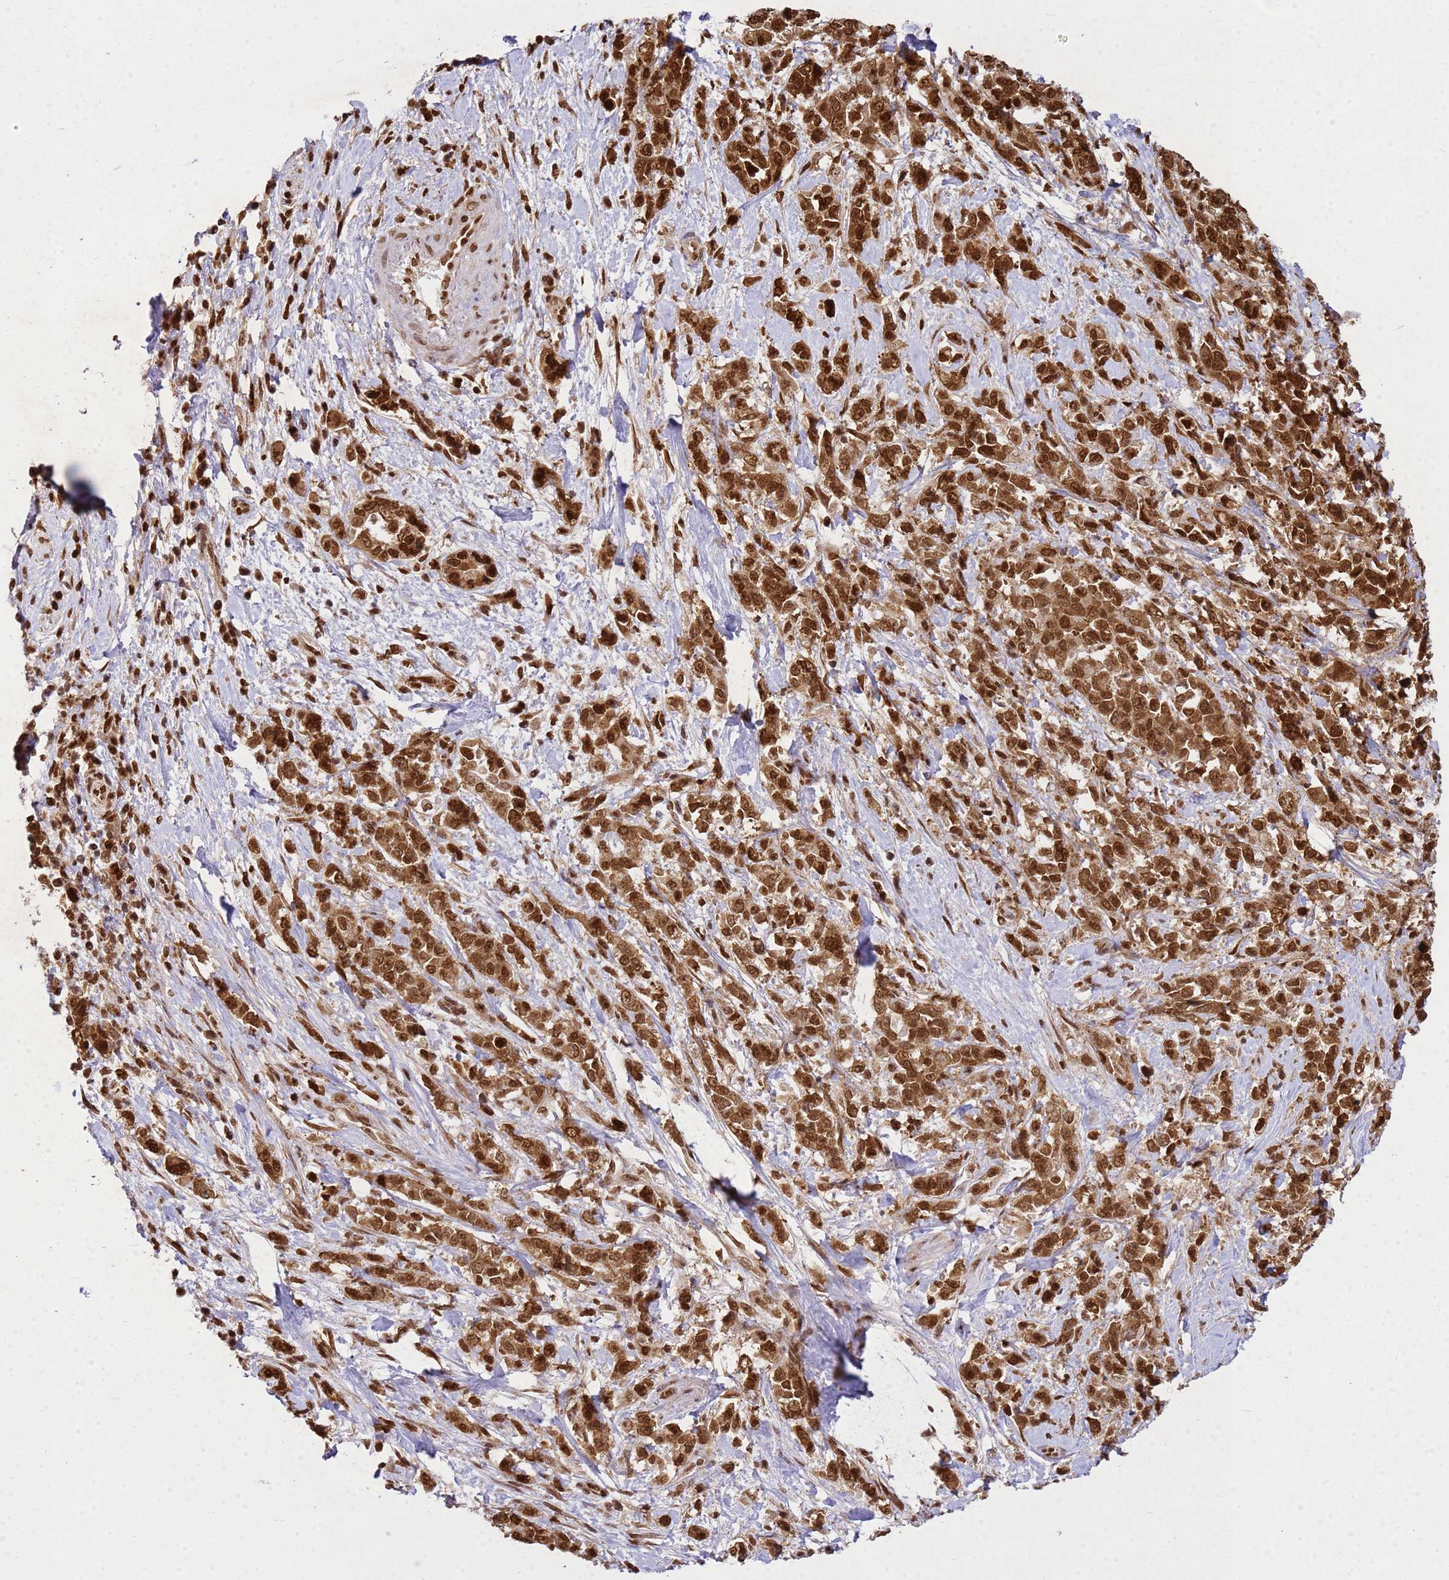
{"staining": {"intensity": "strong", "quantity": ">75%", "location": "nuclear"}, "tissue": "pancreatic cancer", "cell_type": "Tumor cells", "image_type": "cancer", "snomed": [{"axis": "morphology", "description": "Normal tissue, NOS"}, {"axis": "morphology", "description": "Adenocarcinoma, NOS"}, {"axis": "topography", "description": "Pancreas"}], "caption": "Immunohistochemistry (IHC) histopathology image of human pancreatic adenocarcinoma stained for a protein (brown), which reveals high levels of strong nuclear staining in approximately >75% of tumor cells.", "gene": "APEX1", "patient": {"sex": "female", "age": 64}}